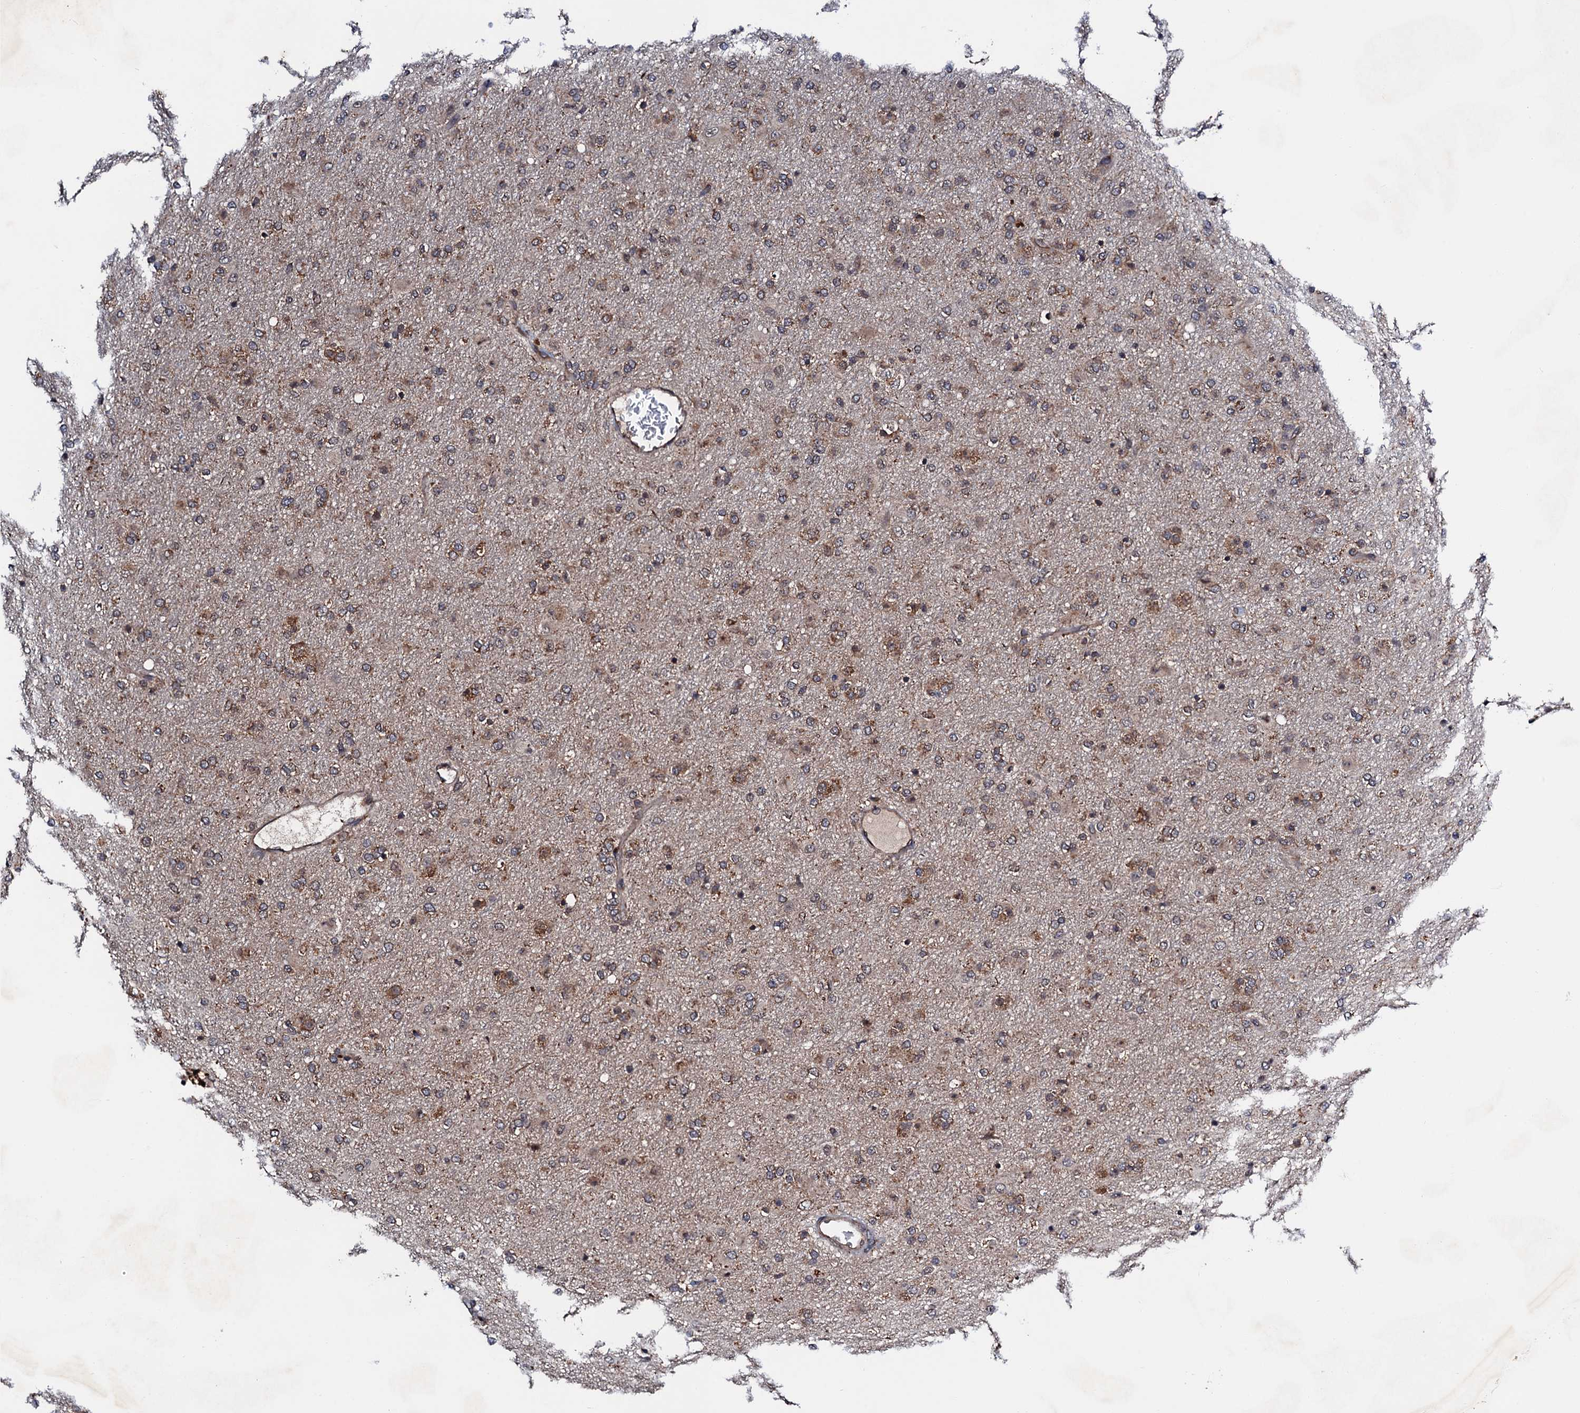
{"staining": {"intensity": "moderate", "quantity": "25%-75%", "location": "cytoplasmic/membranous"}, "tissue": "glioma", "cell_type": "Tumor cells", "image_type": "cancer", "snomed": [{"axis": "morphology", "description": "Glioma, malignant, Low grade"}, {"axis": "topography", "description": "Brain"}], "caption": "Brown immunohistochemical staining in malignant low-grade glioma reveals moderate cytoplasmic/membranous positivity in approximately 25%-75% of tumor cells.", "gene": "NAA16", "patient": {"sex": "male", "age": 65}}